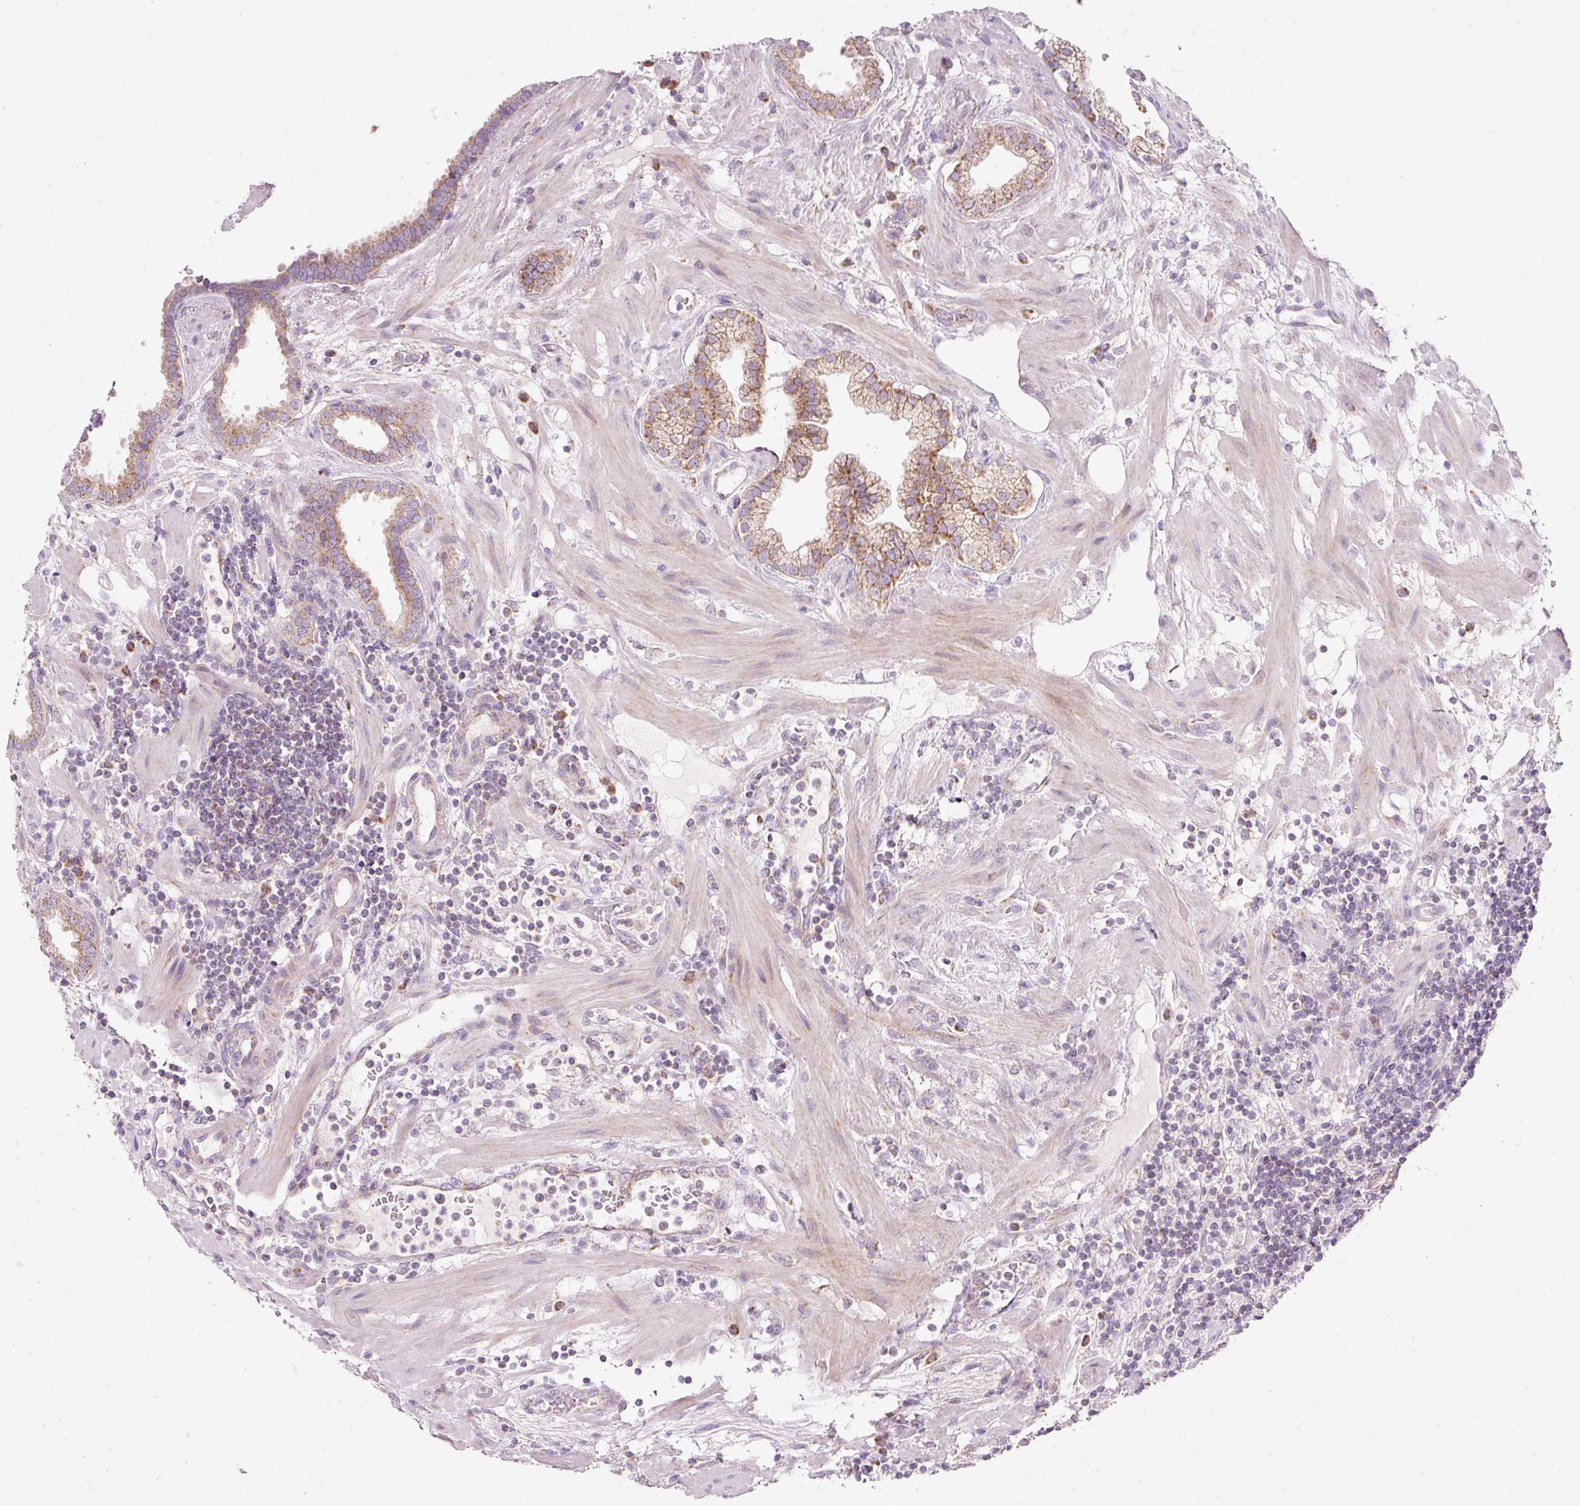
{"staining": {"intensity": "moderate", "quantity": ">75%", "location": "cytoplasmic/membranous"}, "tissue": "prostate cancer", "cell_type": "Tumor cells", "image_type": "cancer", "snomed": [{"axis": "morphology", "description": "Adenocarcinoma, High grade"}, {"axis": "topography", "description": "Prostate"}], "caption": "A brown stain shows moderate cytoplasmic/membranous expression of a protein in prostate cancer (adenocarcinoma (high-grade)) tumor cells.", "gene": "NDUFA1", "patient": {"sex": "male", "age": 63}}